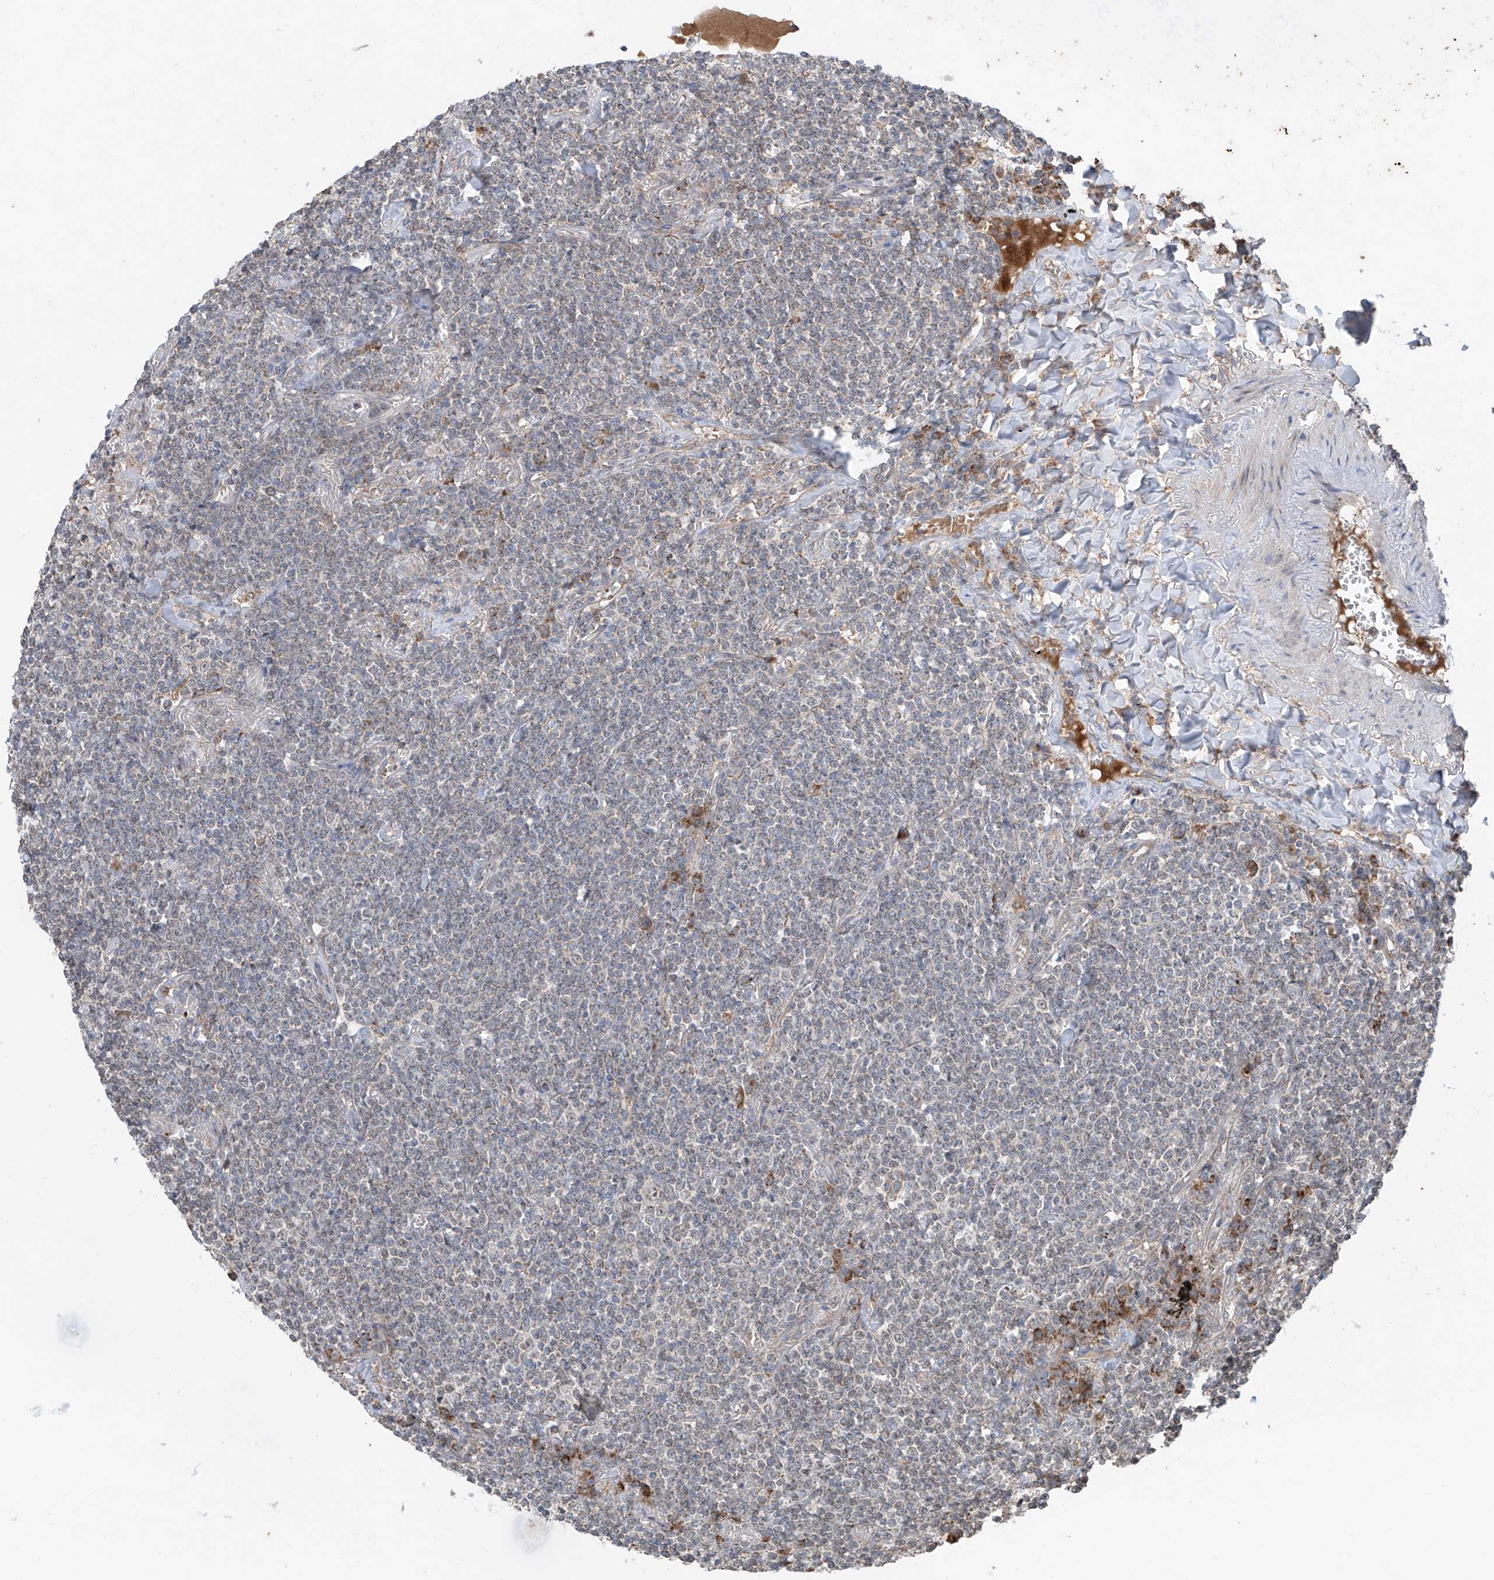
{"staining": {"intensity": "negative", "quantity": "none", "location": "none"}, "tissue": "lymphoma", "cell_type": "Tumor cells", "image_type": "cancer", "snomed": [{"axis": "morphology", "description": "Malignant lymphoma, non-Hodgkin's type, Low grade"}, {"axis": "topography", "description": "Lung"}], "caption": "IHC photomicrograph of human lymphoma stained for a protein (brown), which displays no expression in tumor cells. (DAB (3,3'-diaminobenzidine) immunohistochemistry, high magnification).", "gene": "SAMD3", "patient": {"sex": "female", "age": 71}}